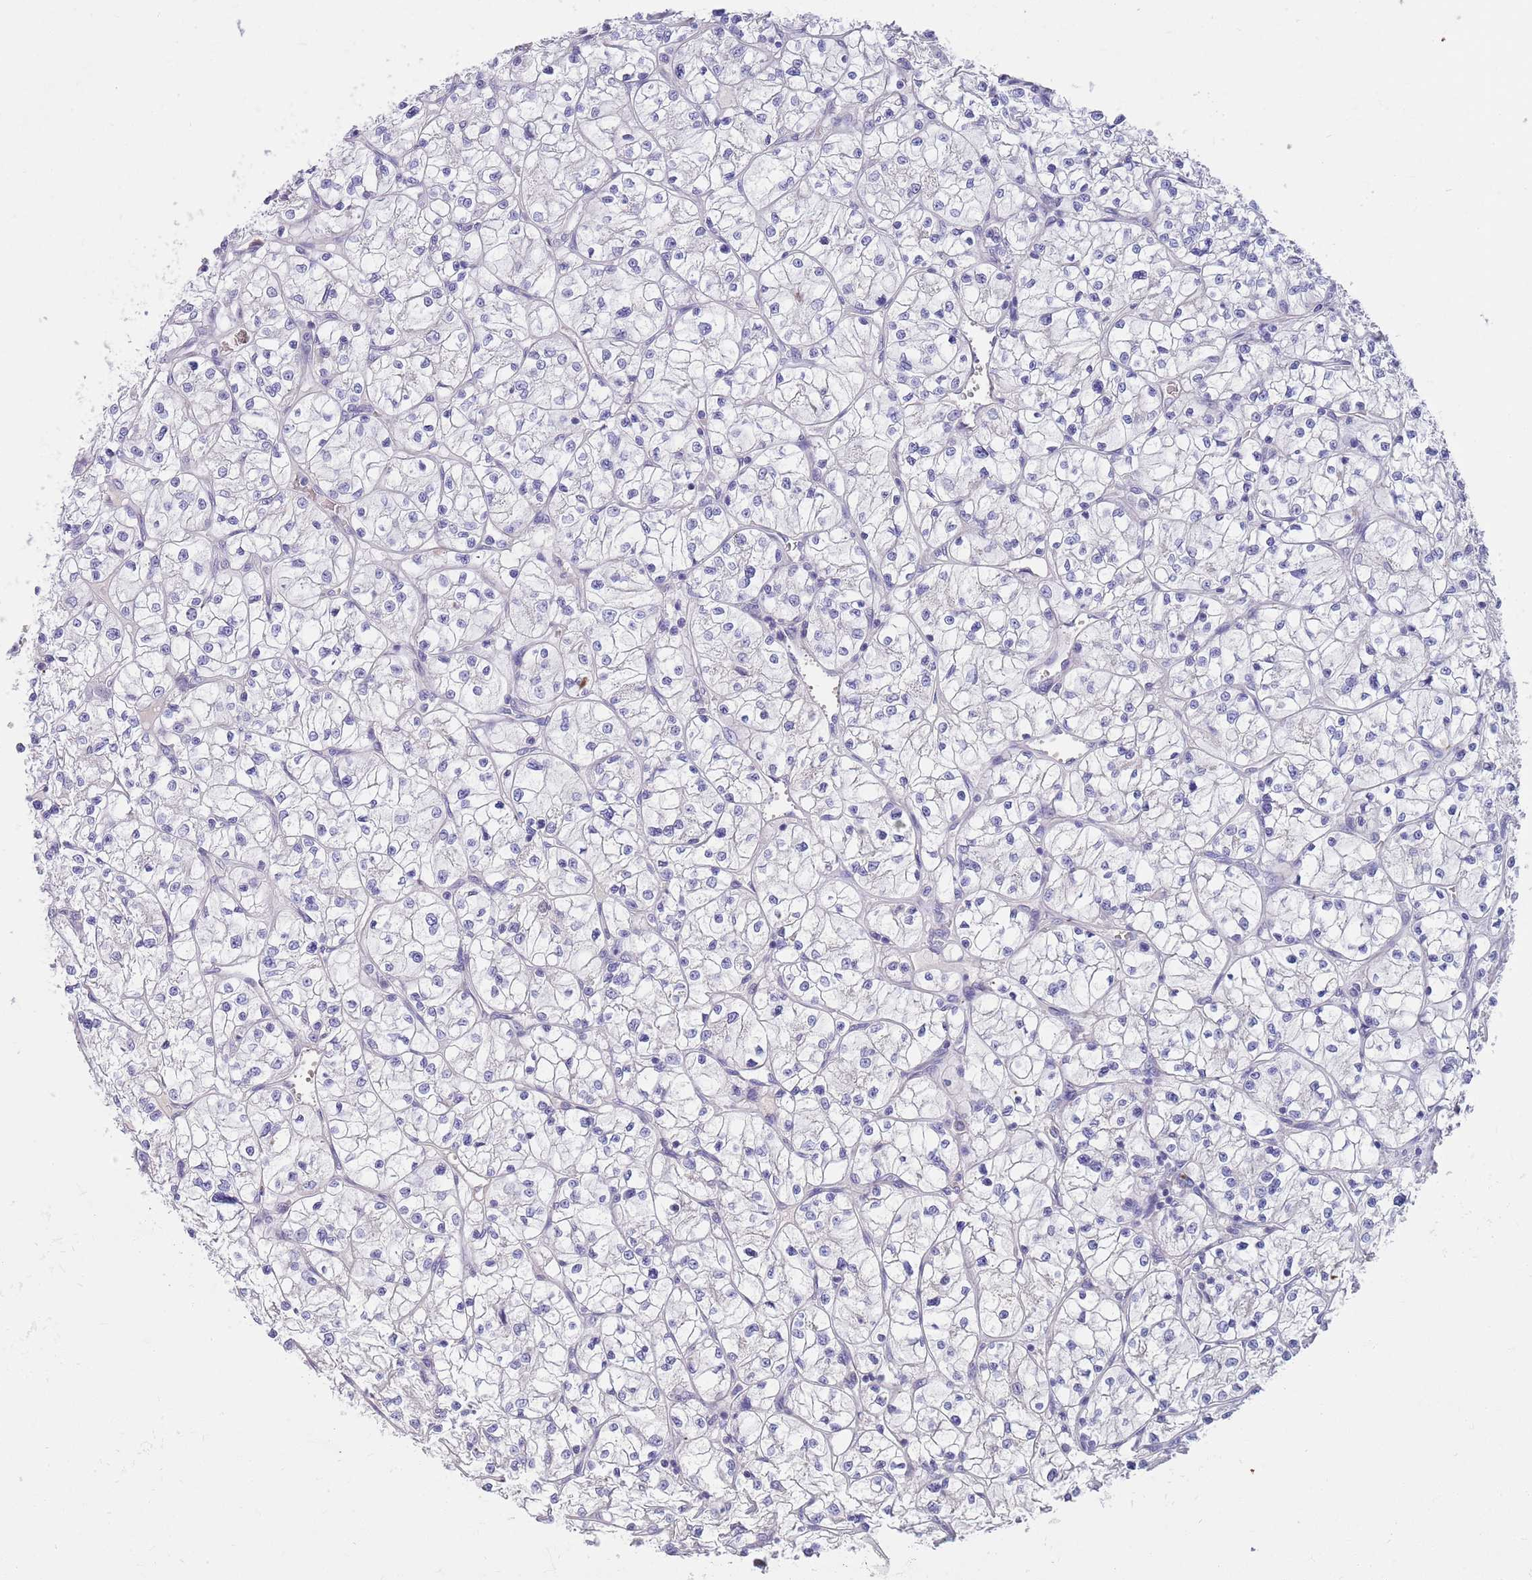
{"staining": {"intensity": "negative", "quantity": "none", "location": "none"}, "tissue": "renal cancer", "cell_type": "Tumor cells", "image_type": "cancer", "snomed": [{"axis": "morphology", "description": "Adenocarcinoma, NOS"}, {"axis": "topography", "description": "Kidney"}], "caption": "This is a histopathology image of immunohistochemistry staining of renal cancer, which shows no expression in tumor cells.", "gene": "NLRP6", "patient": {"sex": "female", "age": 64}}